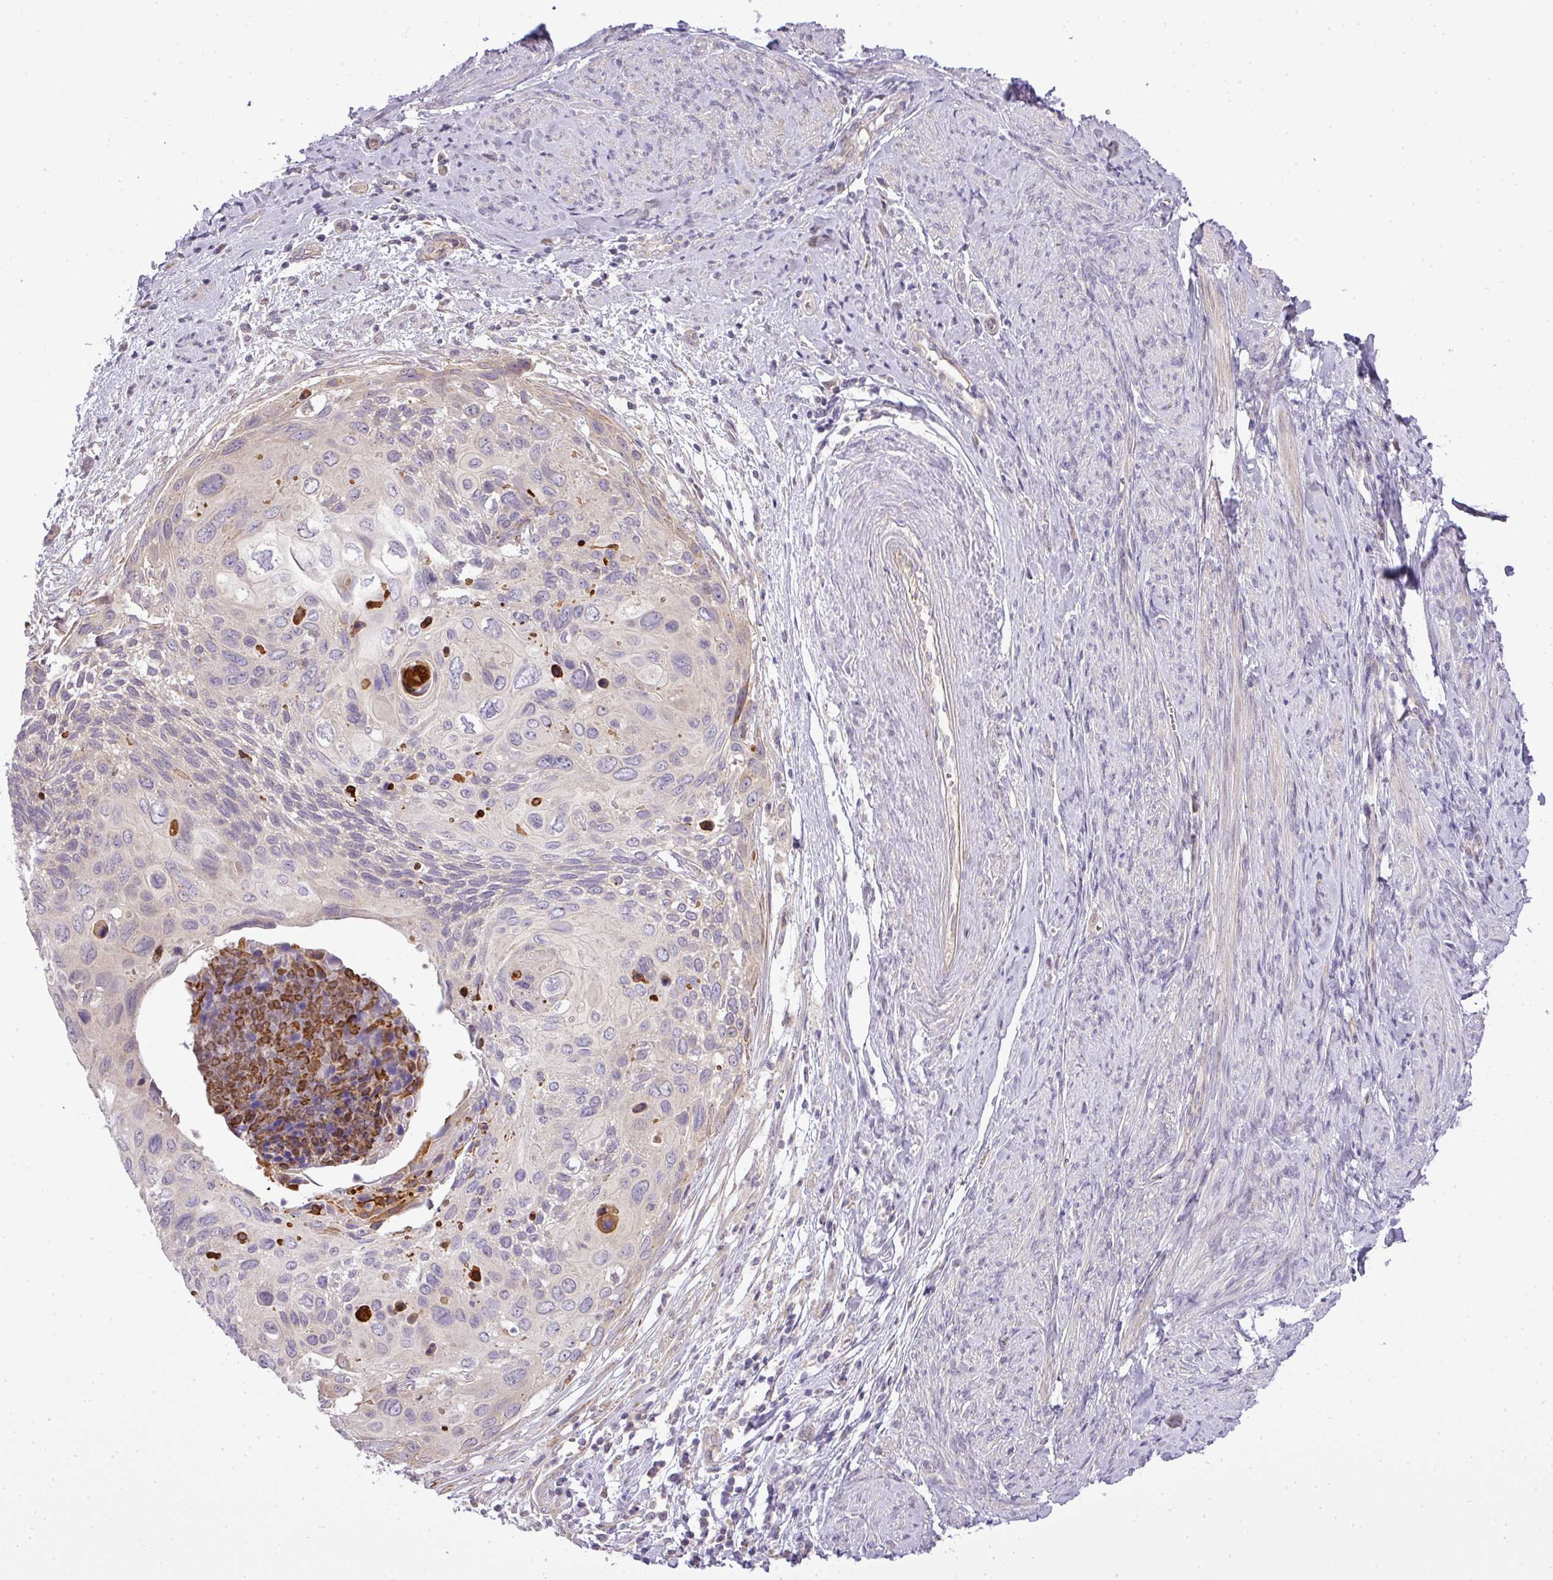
{"staining": {"intensity": "negative", "quantity": "none", "location": "none"}, "tissue": "cervical cancer", "cell_type": "Tumor cells", "image_type": "cancer", "snomed": [{"axis": "morphology", "description": "Squamous cell carcinoma, NOS"}, {"axis": "topography", "description": "Cervix"}], "caption": "Immunohistochemistry histopathology image of cervical squamous cell carcinoma stained for a protein (brown), which exhibits no staining in tumor cells. (DAB IHC, high magnification).", "gene": "ZDHHC1", "patient": {"sex": "female", "age": 80}}